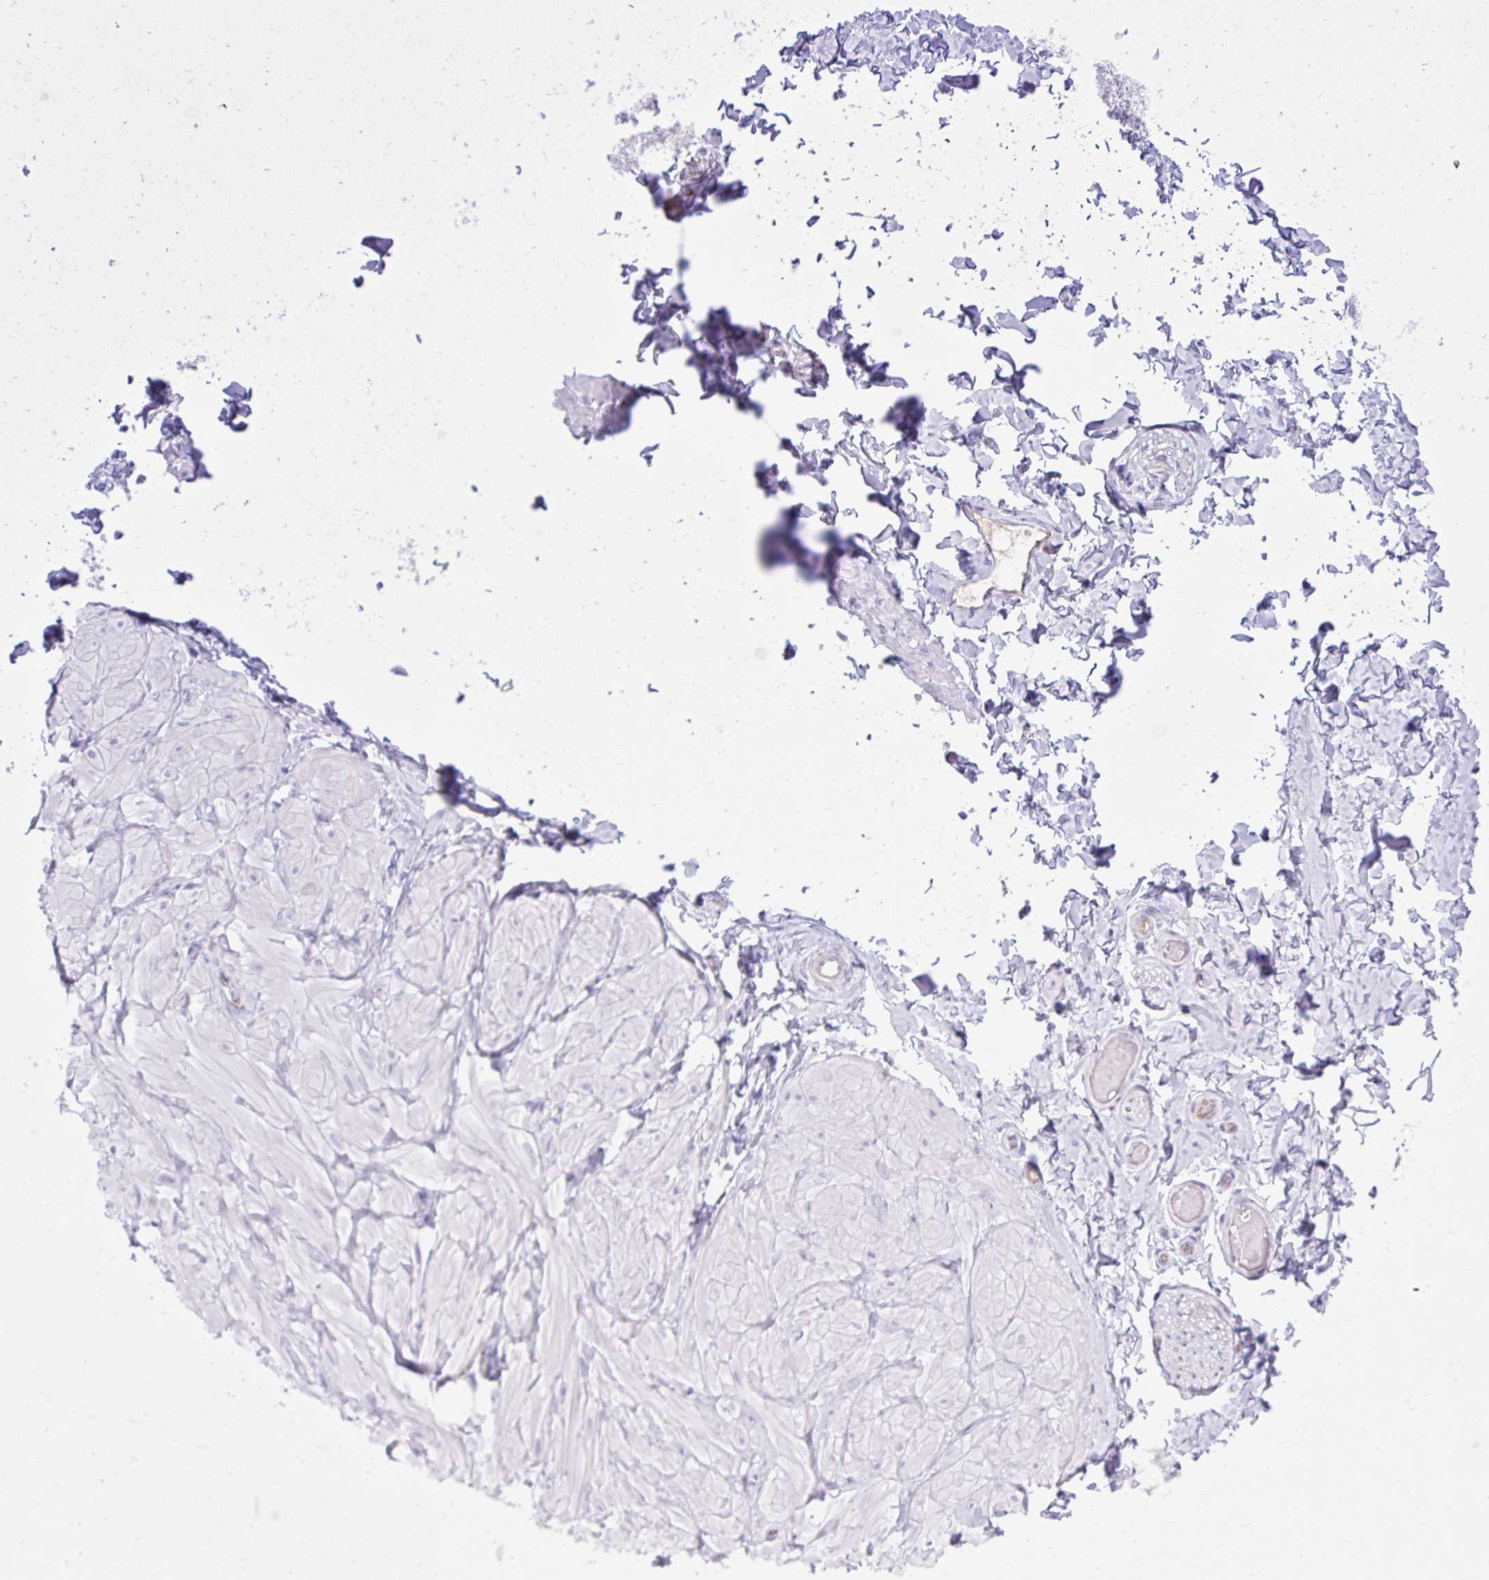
{"staining": {"intensity": "negative", "quantity": "none", "location": "none"}, "tissue": "adipose tissue", "cell_type": "Adipocytes", "image_type": "normal", "snomed": [{"axis": "morphology", "description": "Normal tissue, NOS"}, {"axis": "topography", "description": "Soft tissue"}, {"axis": "topography", "description": "Adipose tissue"}, {"axis": "topography", "description": "Vascular tissue"}, {"axis": "topography", "description": "Peripheral nerve tissue"}], "caption": "Adipose tissue was stained to show a protein in brown. There is no significant staining in adipocytes. (DAB (3,3'-diaminobenzidine) IHC visualized using brightfield microscopy, high magnification).", "gene": "PITPNM3", "patient": {"sex": "male", "age": 29}}